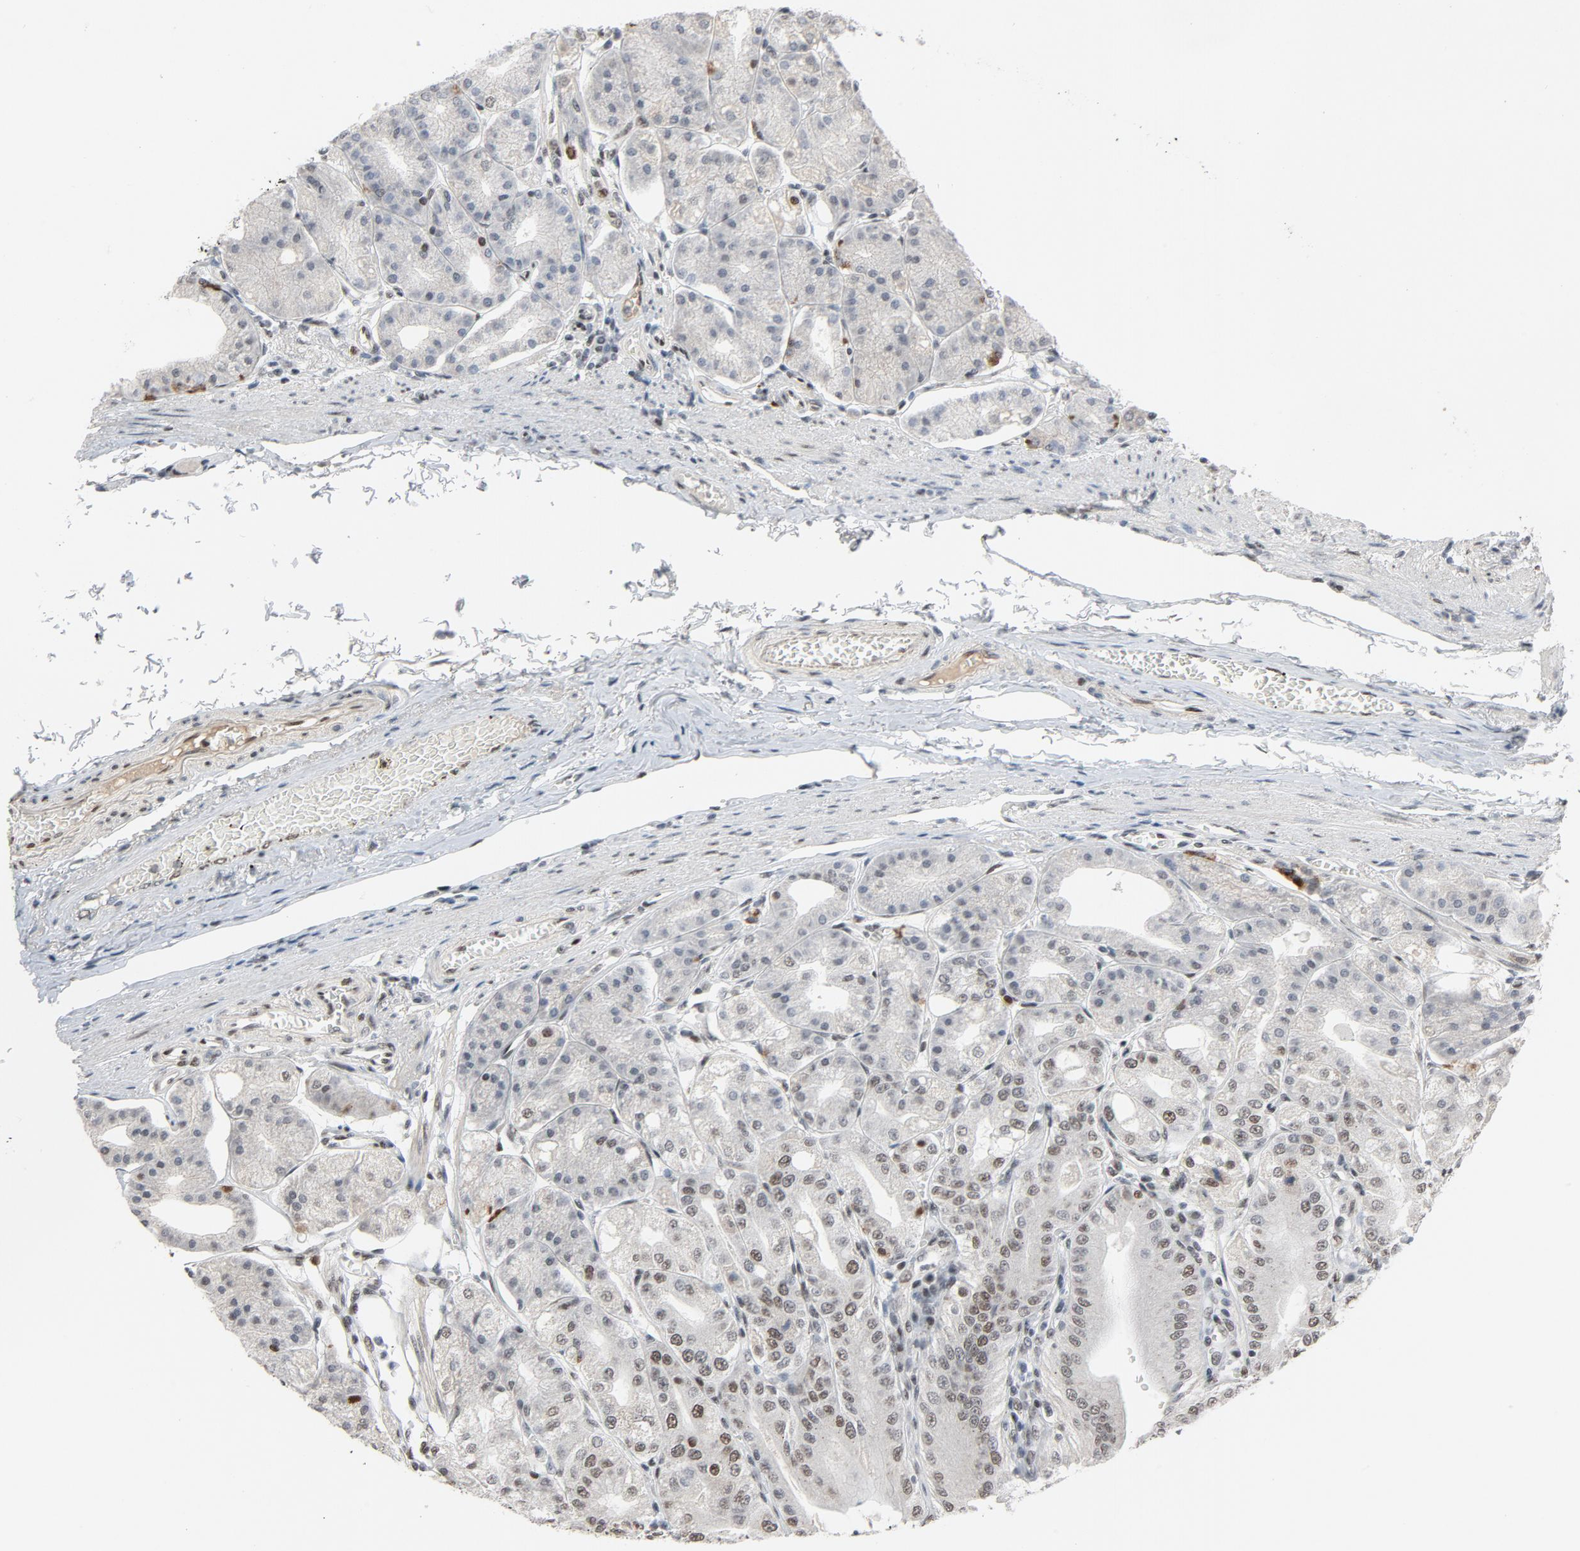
{"staining": {"intensity": "strong", "quantity": ">75%", "location": "nuclear"}, "tissue": "stomach", "cell_type": "Glandular cells", "image_type": "normal", "snomed": [{"axis": "morphology", "description": "Normal tissue, NOS"}, {"axis": "topography", "description": "Stomach, lower"}], "caption": "Strong nuclear staining is identified in about >75% of glandular cells in unremarkable stomach. (Stains: DAB in brown, nuclei in blue, Microscopy: brightfield microscopy at high magnification).", "gene": "SMARCD1", "patient": {"sex": "male", "age": 71}}